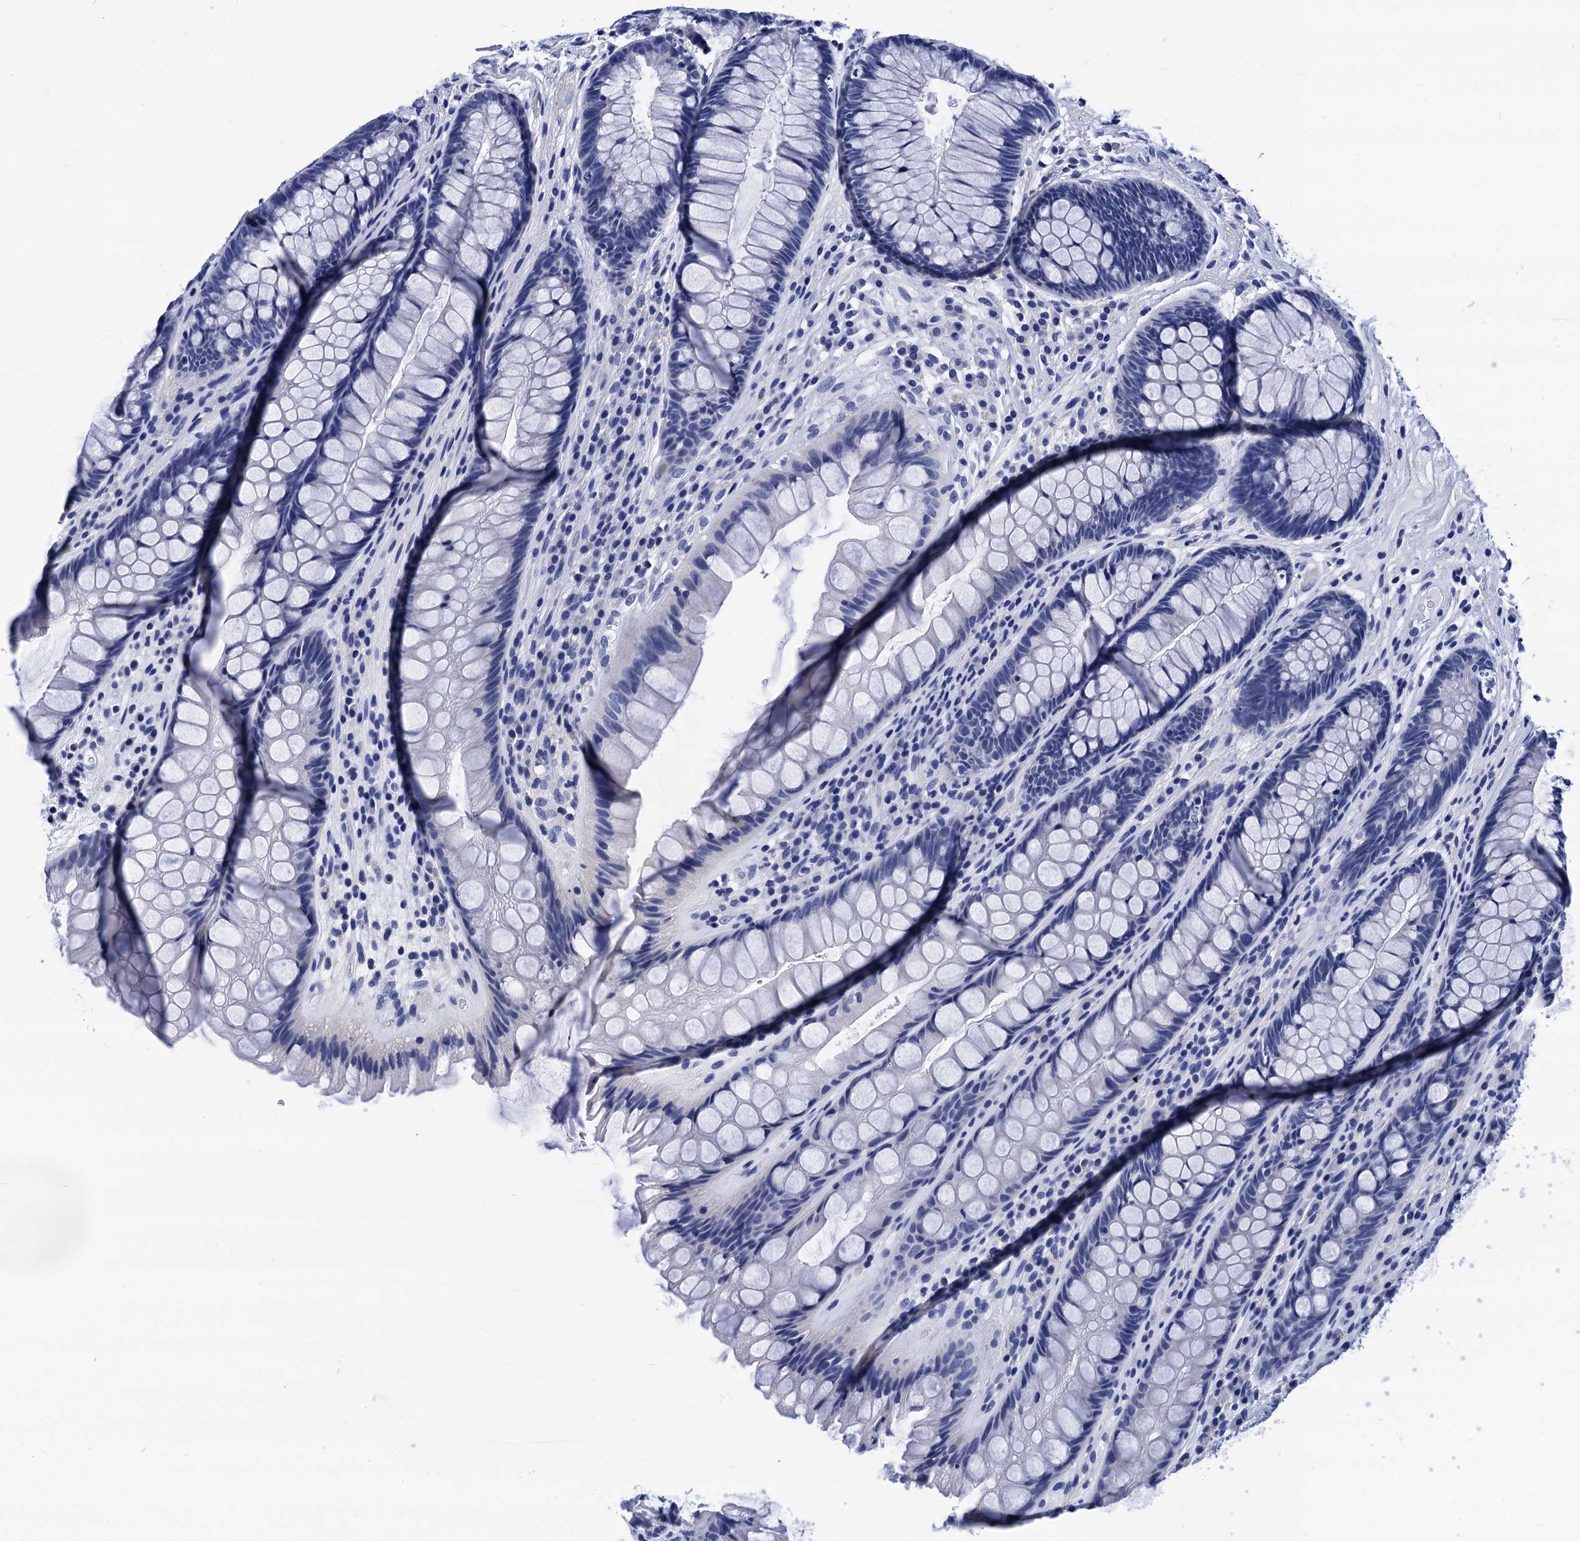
{"staining": {"intensity": "negative", "quantity": "none", "location": "none"}, "tissue": "rectum", "cell_type": "Glandular cells", "image_type": "normal", "snomed": [{"axis": "morphology", "description": "Normal tissue, NOS"}, {"axis": "topography", "description": "Rectum"}], "caption": "An immunohistochemistry histopathology image of normal rectum is shown. There is no staining in glandular cells of rectum.", "gene": "MYBPC3", "patient": {"sex": "male", "age": 74}}